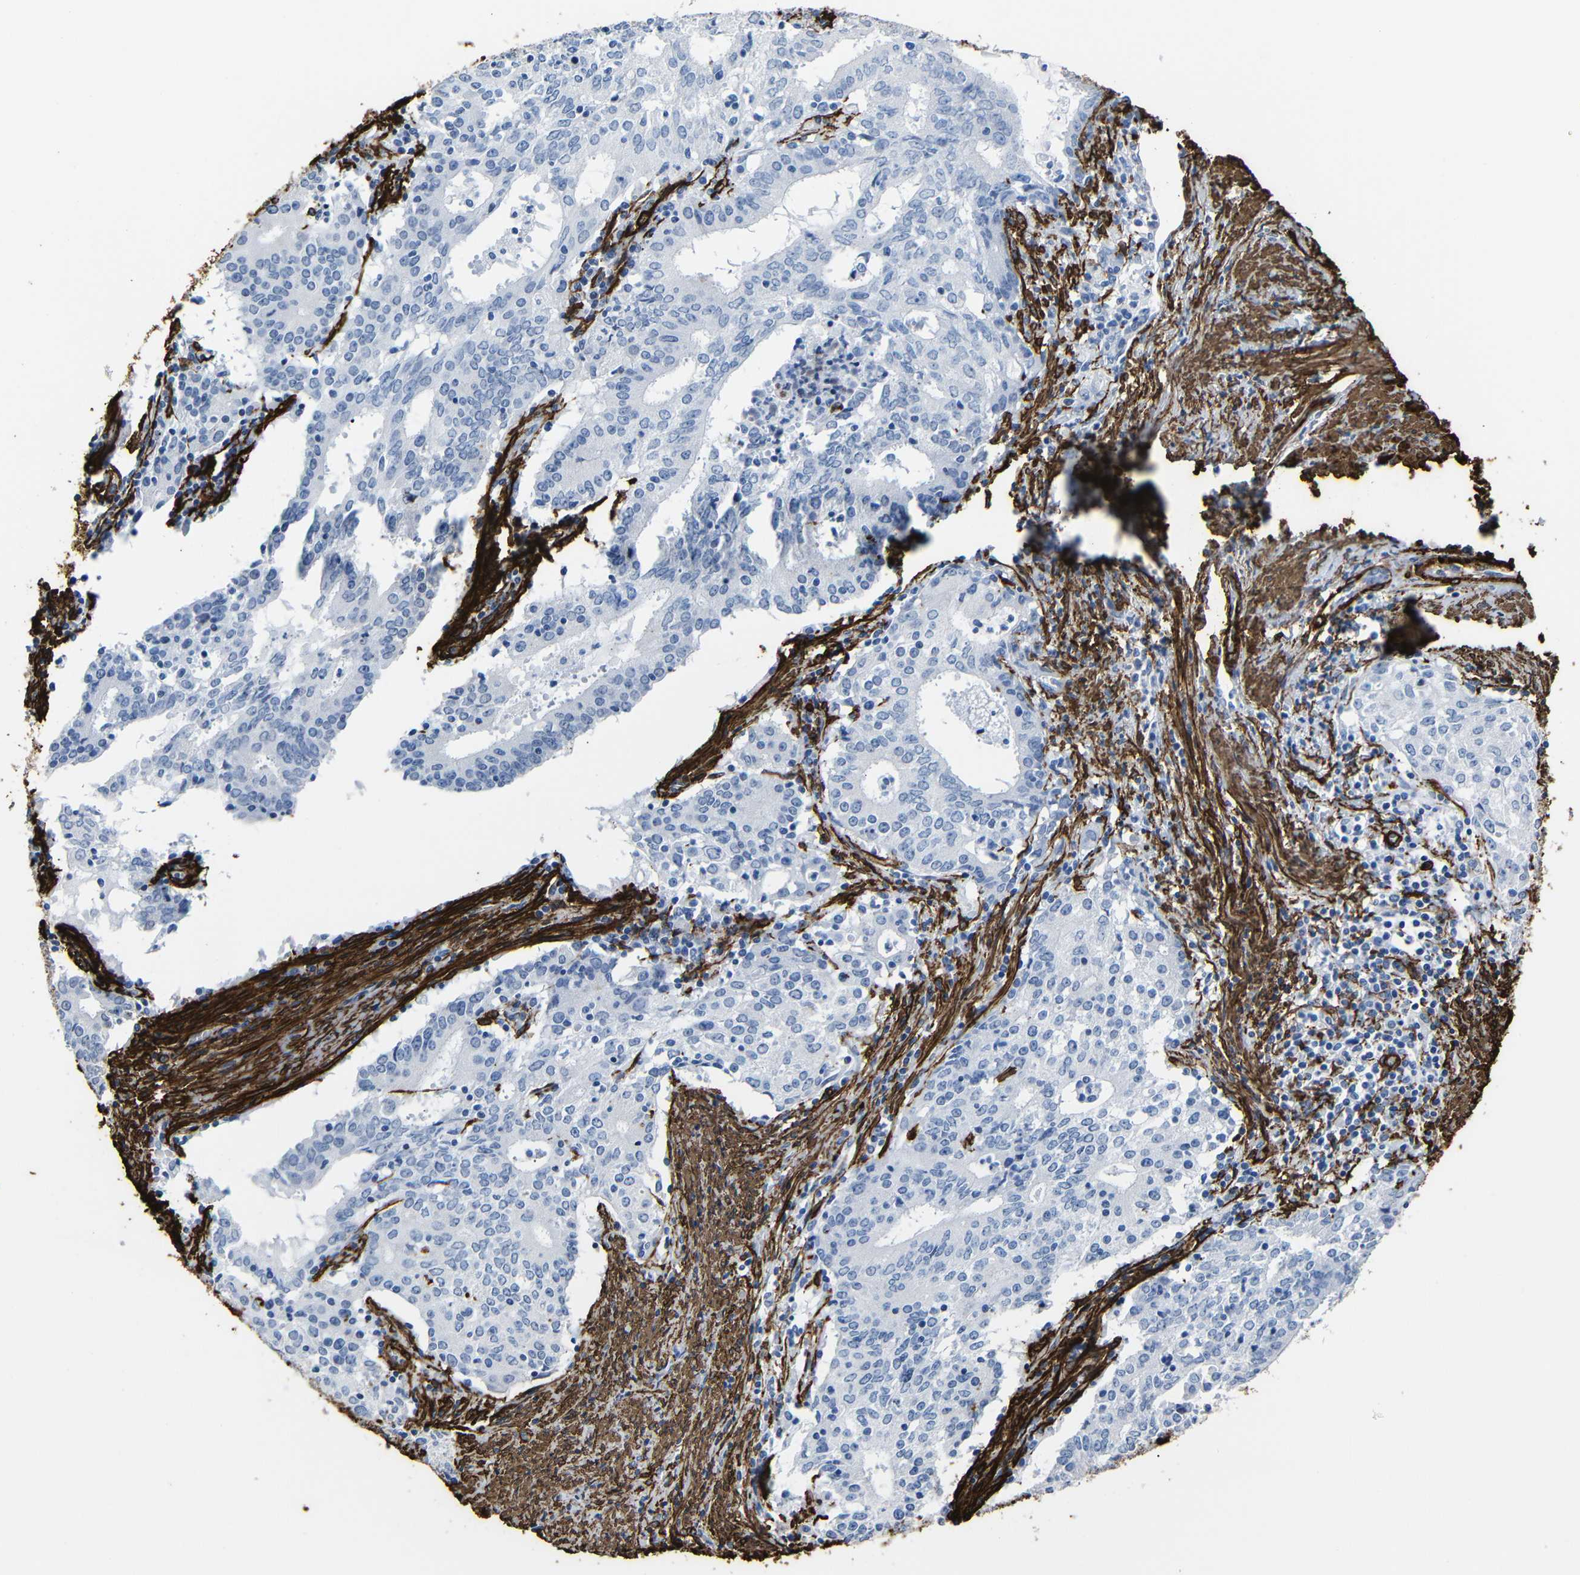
{"staining": {"intensity": "negative", "quantity": "none", "location": "none"}, "tissue": "cervical cancer", "cell_type": "Tumor cells", "image_type": "cancer", "snomed": [{"axis": "morphology", "description": "Adenocarcinoma, NOS"}, {"axis": "topography", "description": "Cervix"}], "caption": "A photomicrograph of human cervical adenocarcinoma is negative for staining in tumor cells.", "gene": "ACTA2", "patient": {"sex": "female", "age": 44}}